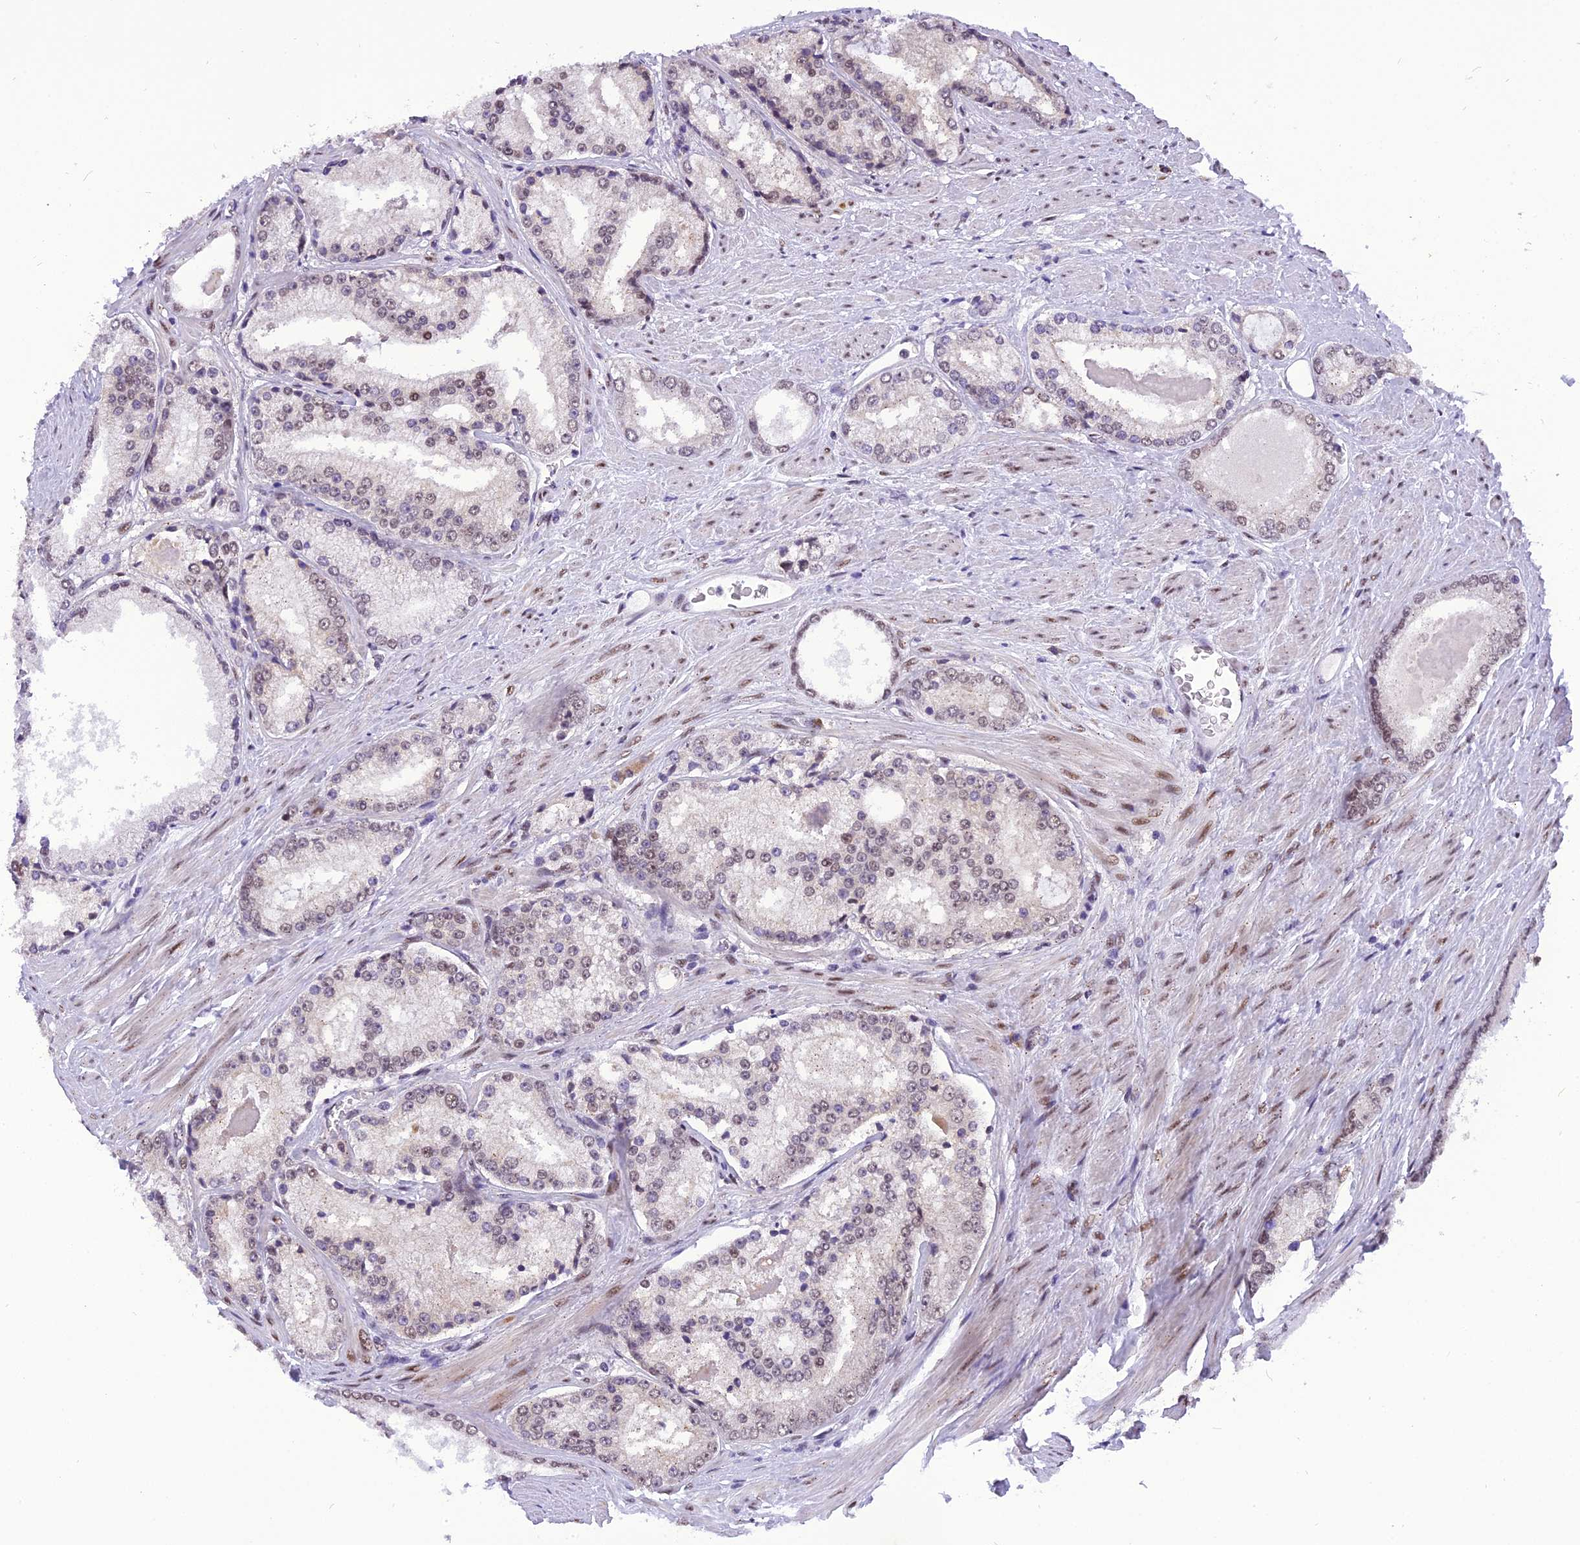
{"staining": {"intensity": "weak", "quantity": "25%-75%", "location": "nuclear"}, "tissue": "prostate cancer", "cell_type": "Tumor cells", "image_type": "cancer", "snomed": [{"axis": "morphology", "description": "Adenocarcinoma, Low grade"}, {"axis": "topography", "description": "Prostate"}], "caption": "High-power microscopy captured an immunohistochemistry (IHC) micrograph of prostate cancer (low-grade adenocarcinoma), revealing weak nuclear staining in about 25%-75% of tumor cells. (Brightfield microscopy of DAB IHC at high magnification).", "gene": "IRF2BP1", "patient": {"sex": "male", "age": 68}}